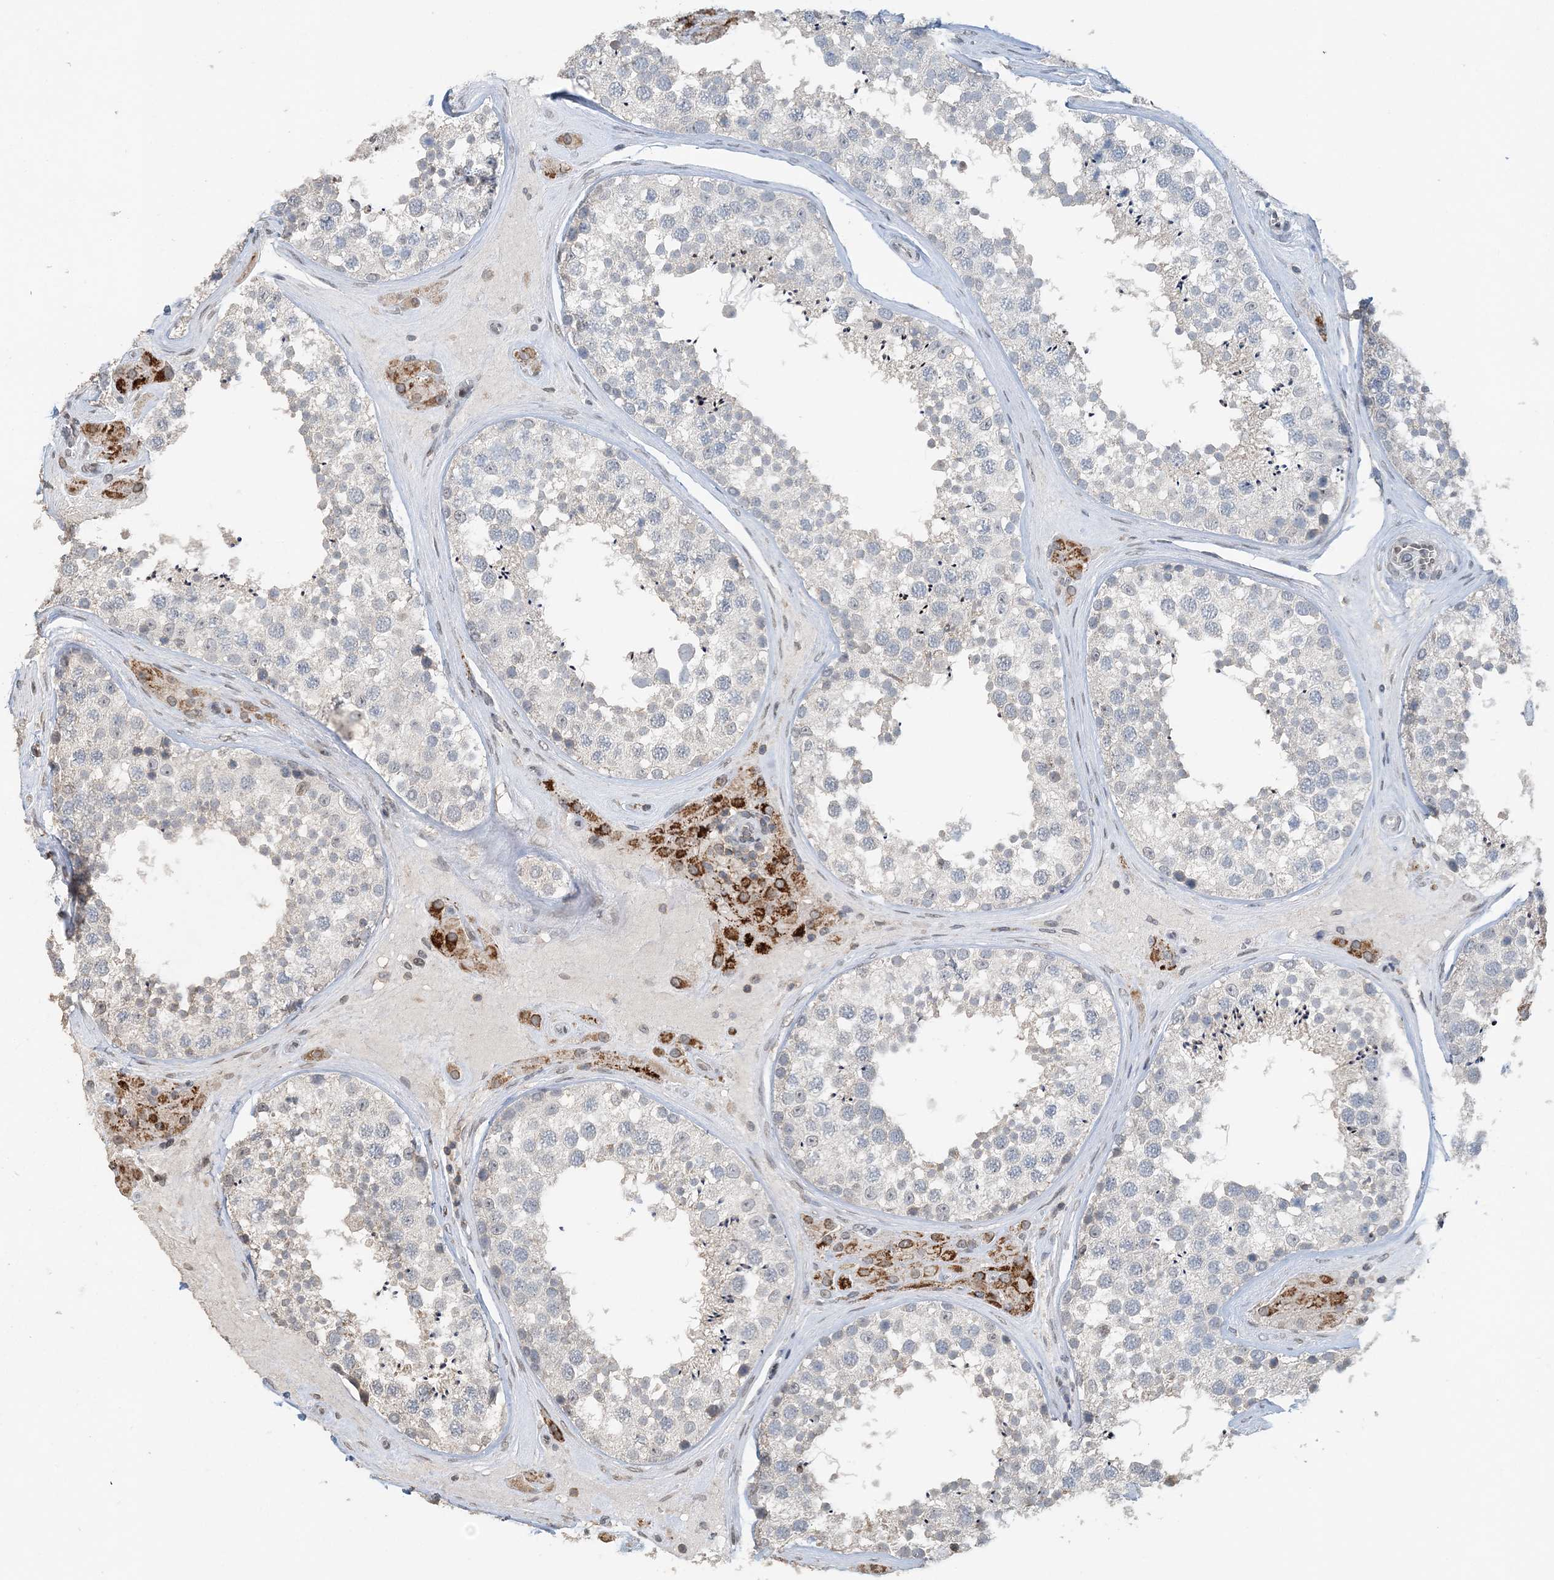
{"staining": {"intensity": "negative", "quantity": "none", "location": "none"}, "tissue": "testis", "cell_type": "Cells in seminiferous ducts", "image_type": "normal", "snomed": [{"axis": "morphology", "description": "Normal tissue, NOS"}, {"axis": "topography", "description": "Testis"}], "caption": "High magnification brightfield microscopy of normal testis stained with DAB (brown) and counterstained with hematoxylin (blue): cells in seminiferous ducts show no significant expression.", "gene": "FAM110A", "patient": {"sex": "male", "age": 46}}